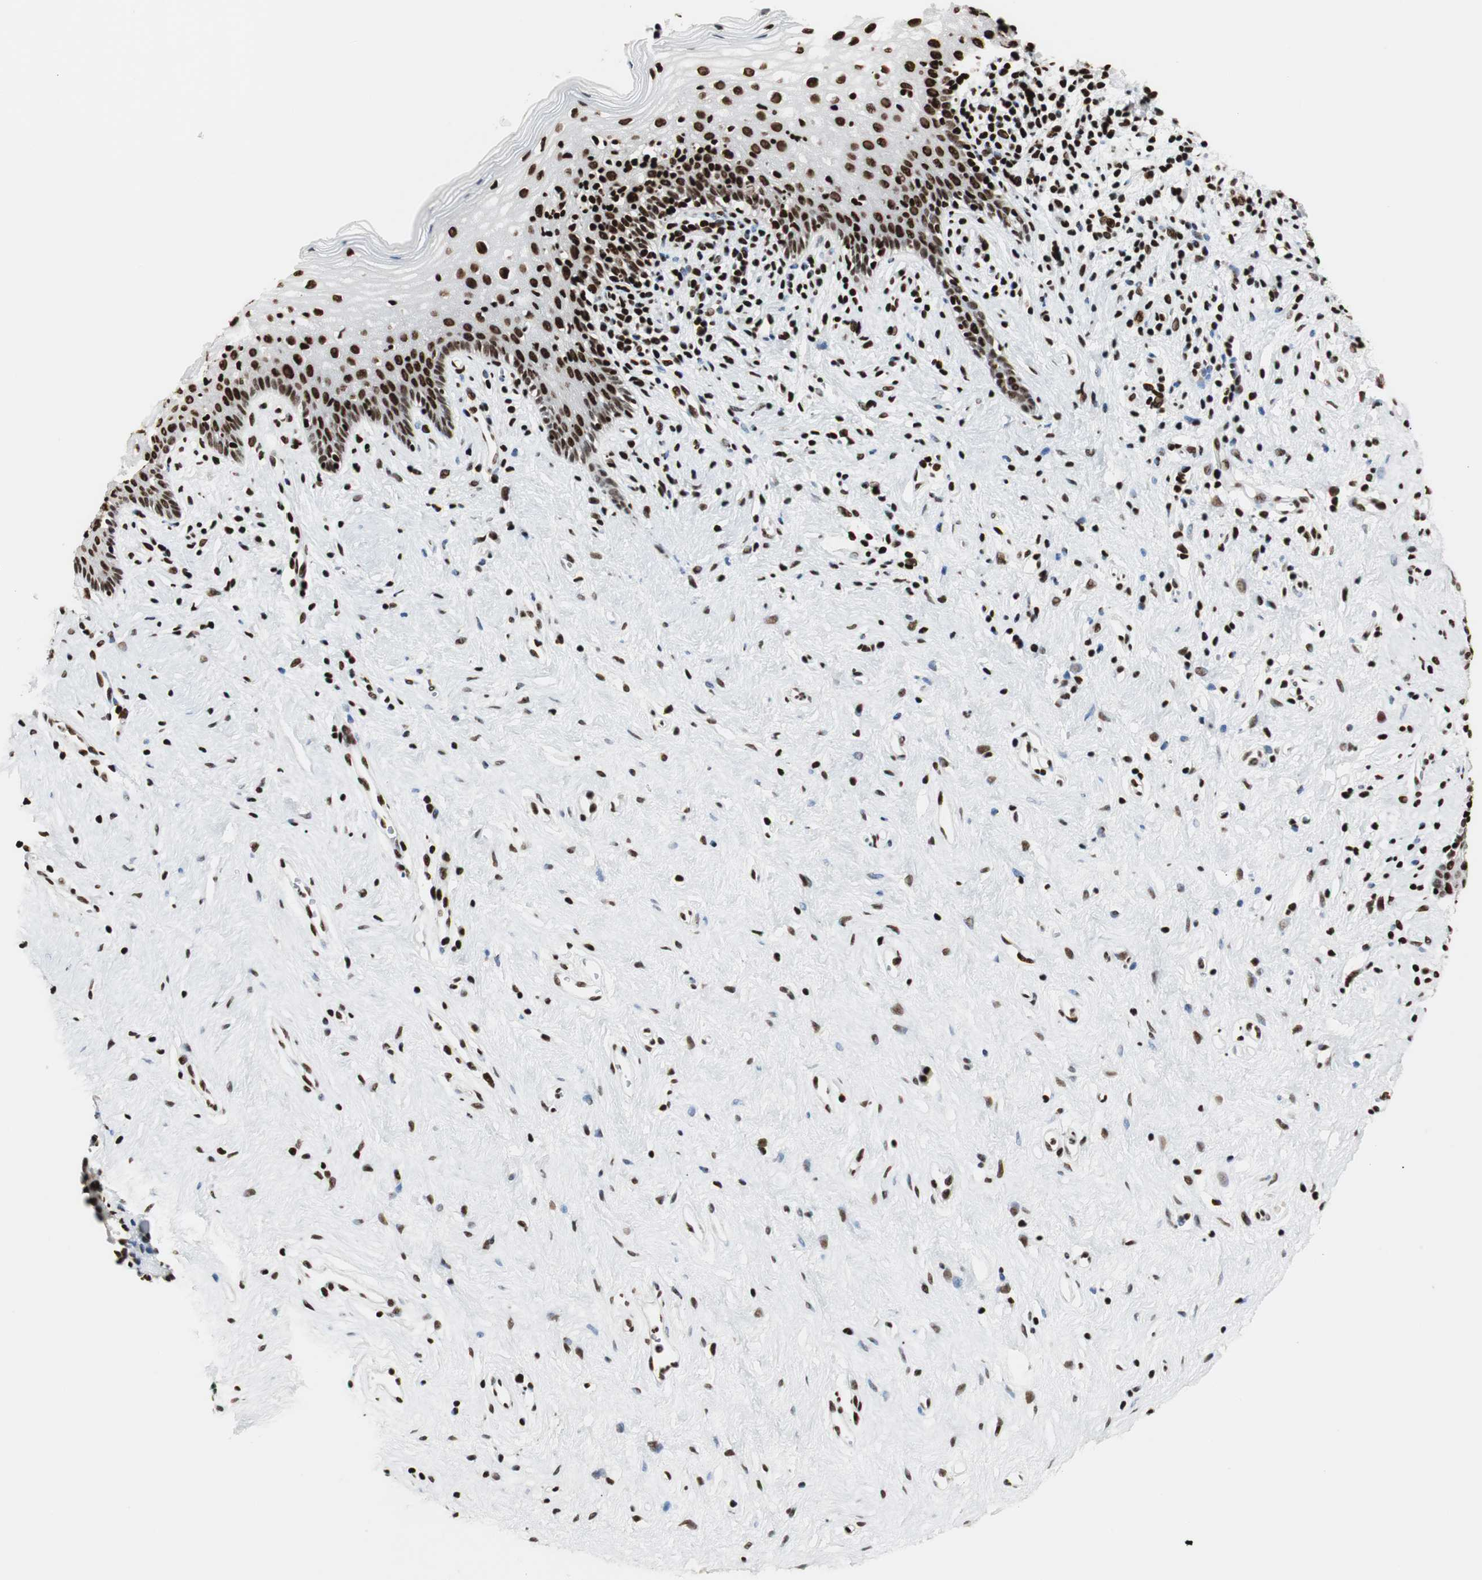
{"staining": {"intensity": "strong", "quantity": ">75%", "location": "nuclear"}, "tissue": "vagina", "cell_type": "Squamous epithelial cells", "image_type": "normal", "snomed": [{"axis": "morphology", "description": "Normal tissue, NOS"}, {"axis": "topography", "description": "Vagina"}], "caption": "Immunohistochemistry (IHC) histopathology image of unremarkable vagina: human vagina stained using immunohistochemistry displays high levels of strong protein expression localized specifically in the nuclear of squamous epithelial cells, appearing as a nuclear brown color.", "gene": "MTA2", "patient": {"sex": "female", "age": 44}}